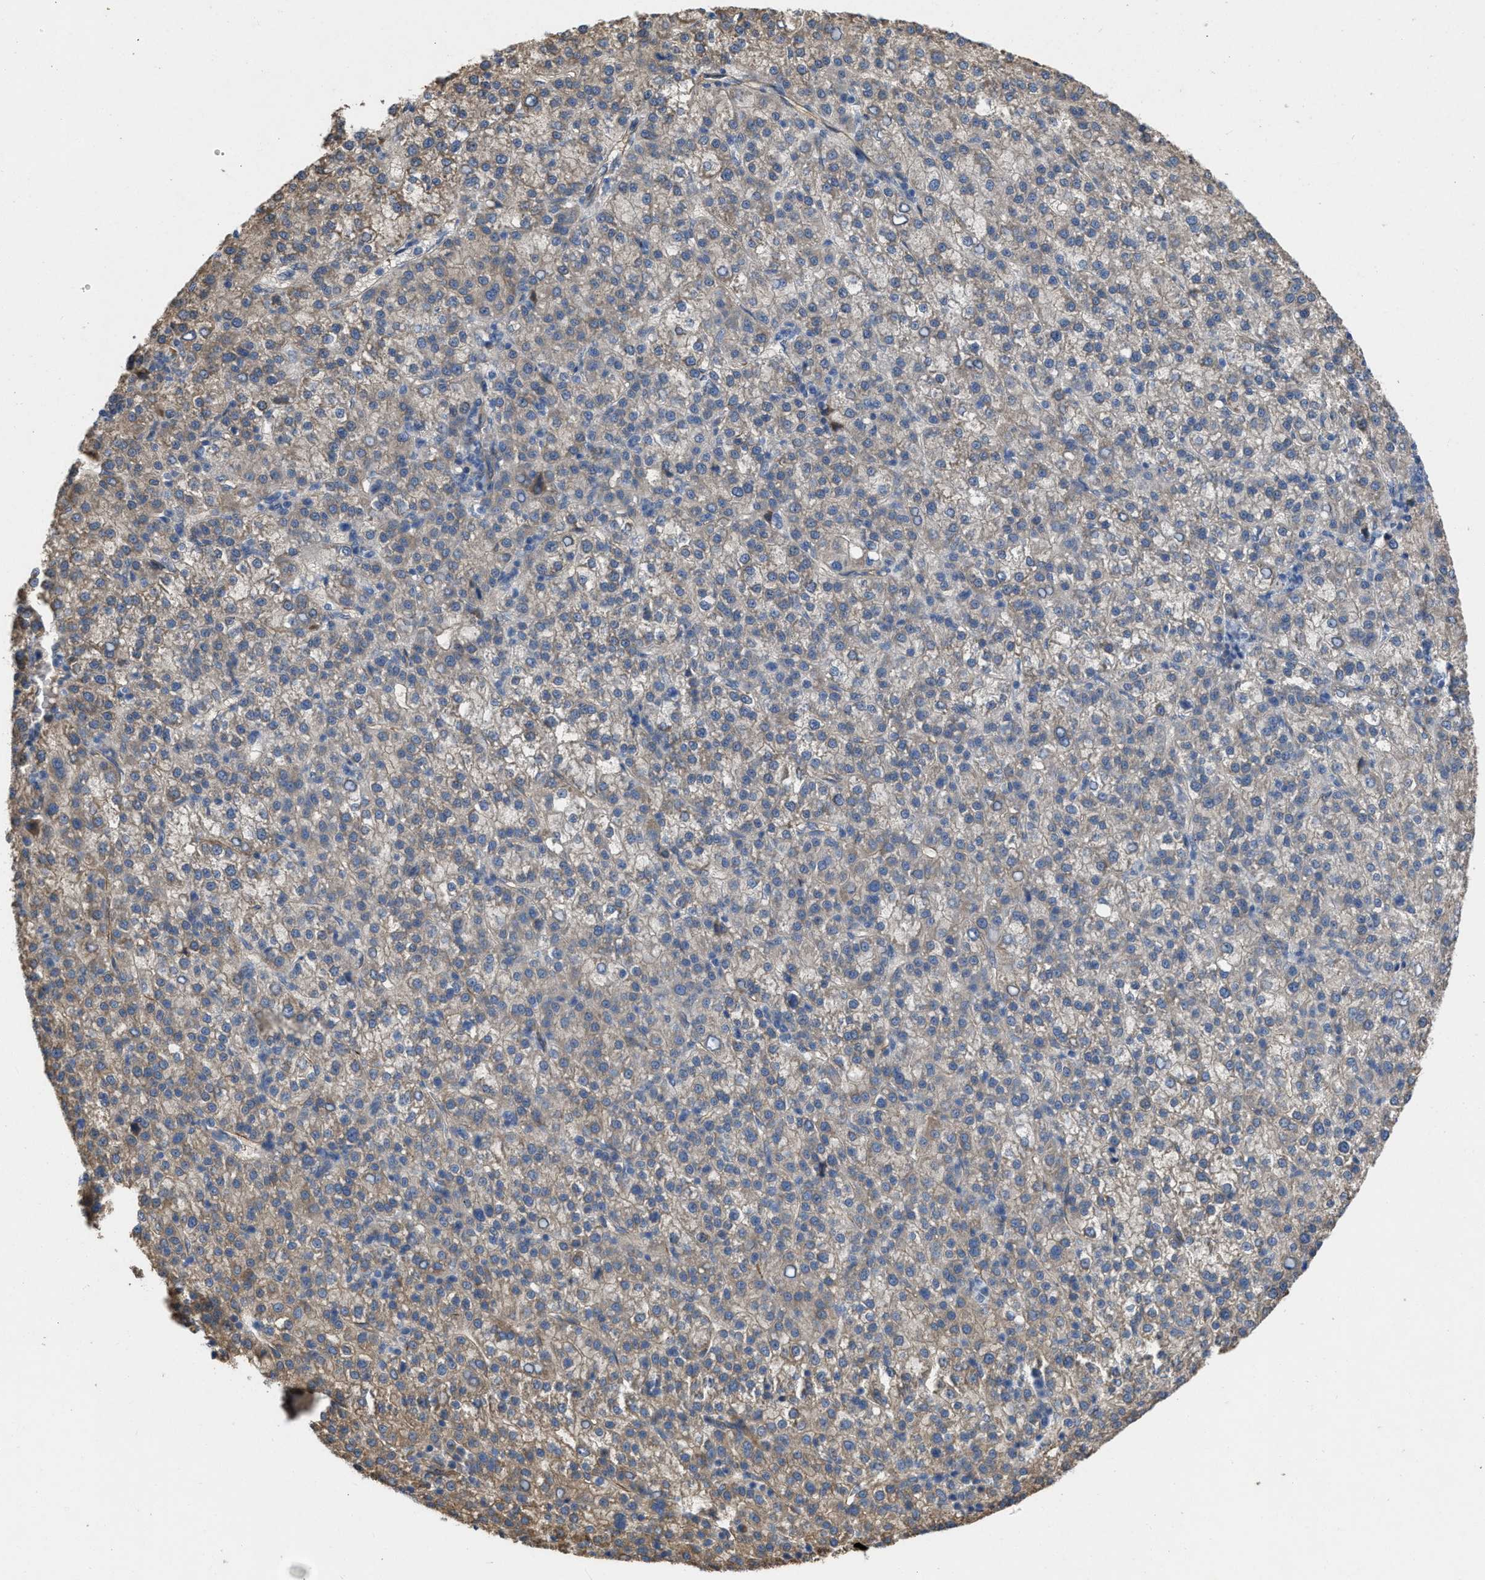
{"staining": {"intensity": "weak", "quantity": "<25%", "location": "cytoplasmic/membranous"}, "tissue": "liver cancer", "cell_type": "Tumor cells", "image_type": "cancer", "snomed": [{"axis": "morphology", "description": "Carcinoma, Hepatocellular, NOS"}, {"axis": "topography", "description": "Liver"}], "caption": "A micrograph of liver hepatocellular carcinoma stained for a protein exhibits no brown staining in tumor cells.", "gene": "SLC4A11", "patient": {"sex": "female", "age": 58}}